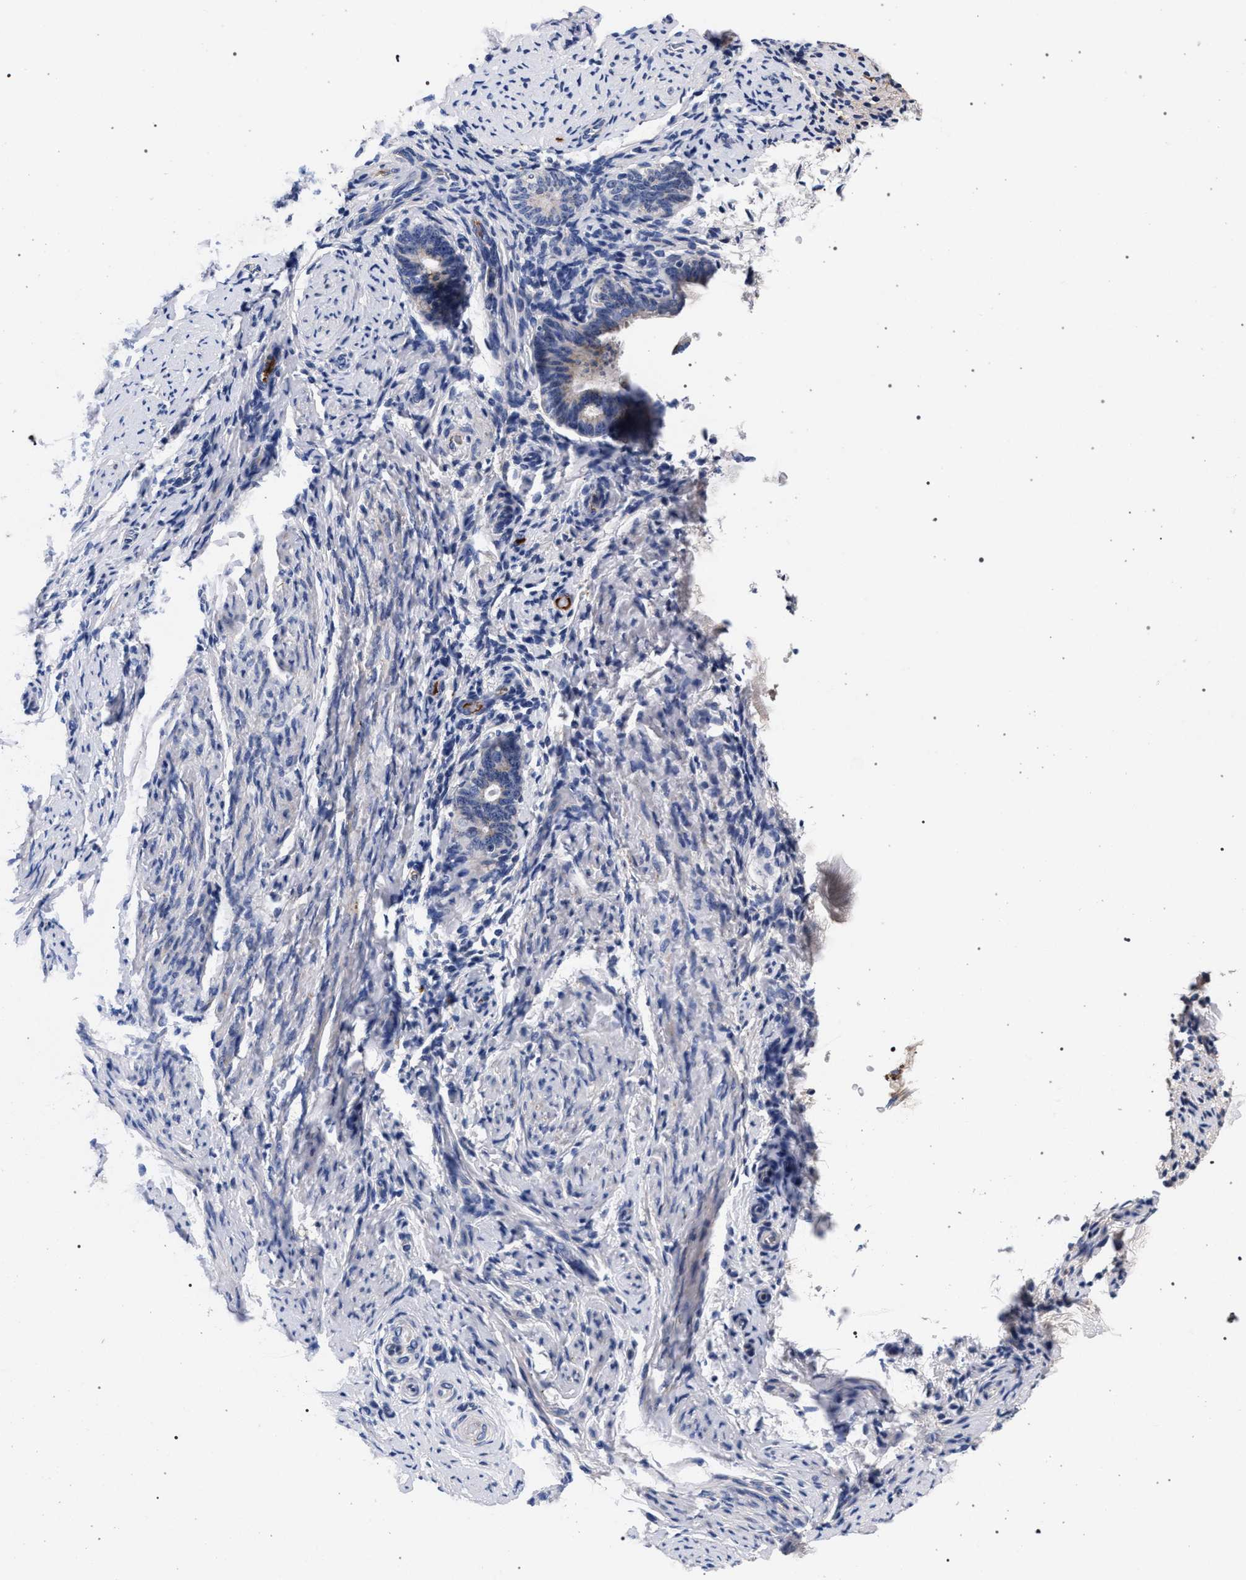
{"staining": {"intensity": "negative", "quantity": "none", "location": "none"}, "tissue": "endometrium", "cell_type": "Cells in endometrial stroma", "image_type": "normal", "snomed": [{"axis": "morphology", "description": "Normal tissue, NOS"}, {"axis": "topography", "description": "Endometrium"}], "caption": "This is an IHC histopathology image of normal human endometrium. There is no positivity in cells in endometrial stroma.", "gene": "ACOX1", "patient": {"sex": "female", "age": 51}}